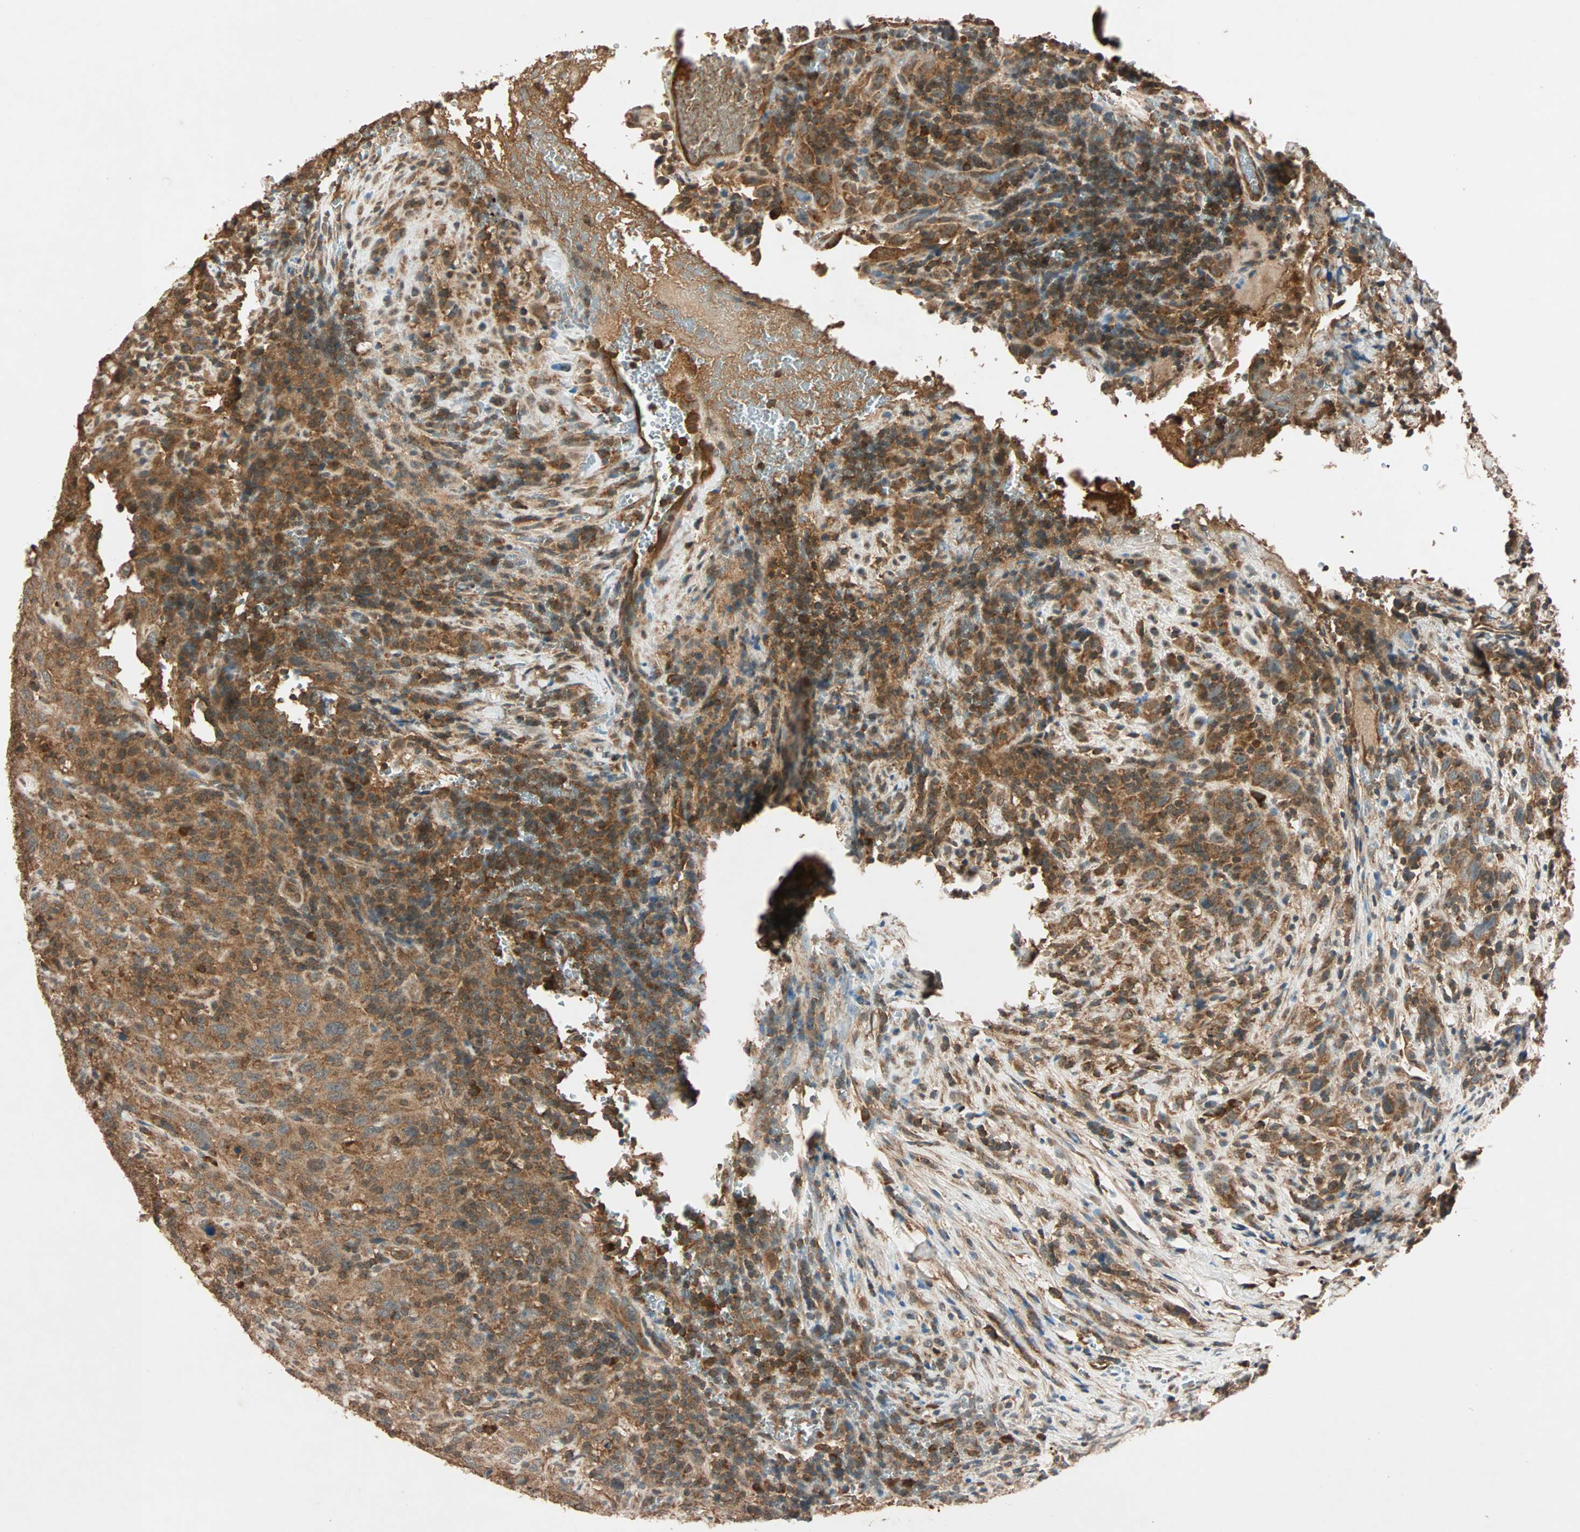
{"staining": {"intensity": "moderate", "quantity": ">75%", "location": "cytoplasmic/membranous"}, "tissue": "urothelial cancer", "cell_type": "Tumor cells", "image_type": "cancer", "snomed": [{"axis": "morphology", "description": "Urothelial carcinoma, High grade"}, {"axis": "topography", "description": "Urinary bladder"}], "caption": "High-magnification brightfield microscopy of urothelial cancer stained with DAB (3,3'-diaminobenzidine) (brown) and counterstained with hematoxylin (blue). tumor cells exhibit moderate cytoplasmic/membranous staining is seen in approximately>75% of cells. (DAB IHC with brightfield microscopy, high magnification).", "gene": "MAPK1", "patient": {"sex": "male", "age": 61}}